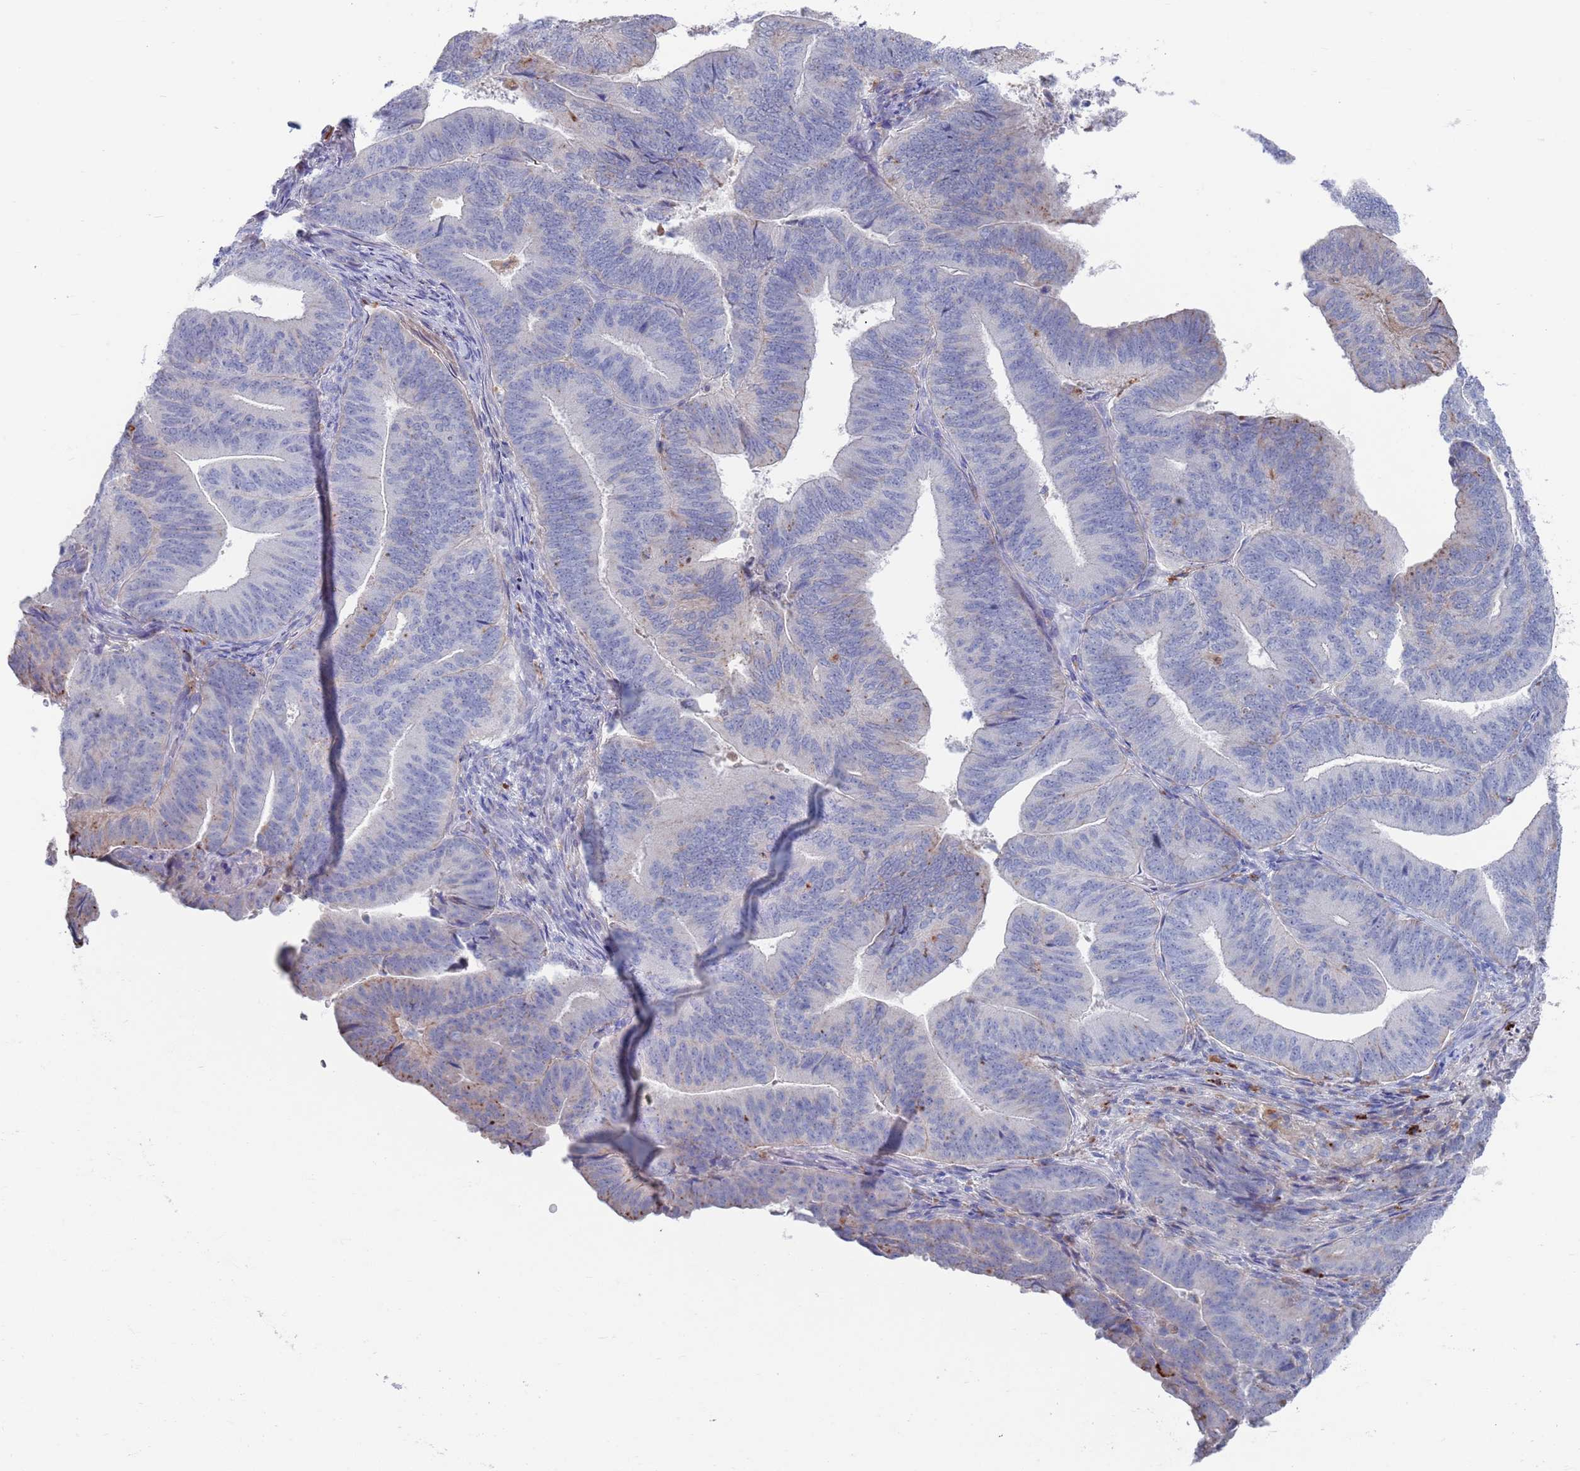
{"staining": {"intensity": "negative", "quantity": "none", "location": "none"}, "tissue": "endometrial cancer", "cell_type": "Tumor cells", "image_type": "cancer", "snomed": [{"axis": "morphology", "description": "Adenocarcinoma, NOS"}, {"axis": "topography", "description": "Endometrium"}], "caption": "Immunohistochemistry of human endometrial cancer (adenocarcinoma) reveals no positivity in tumor cells.", "gene": "FUCA1", "patient": {"sex": "female", "age": 70}}